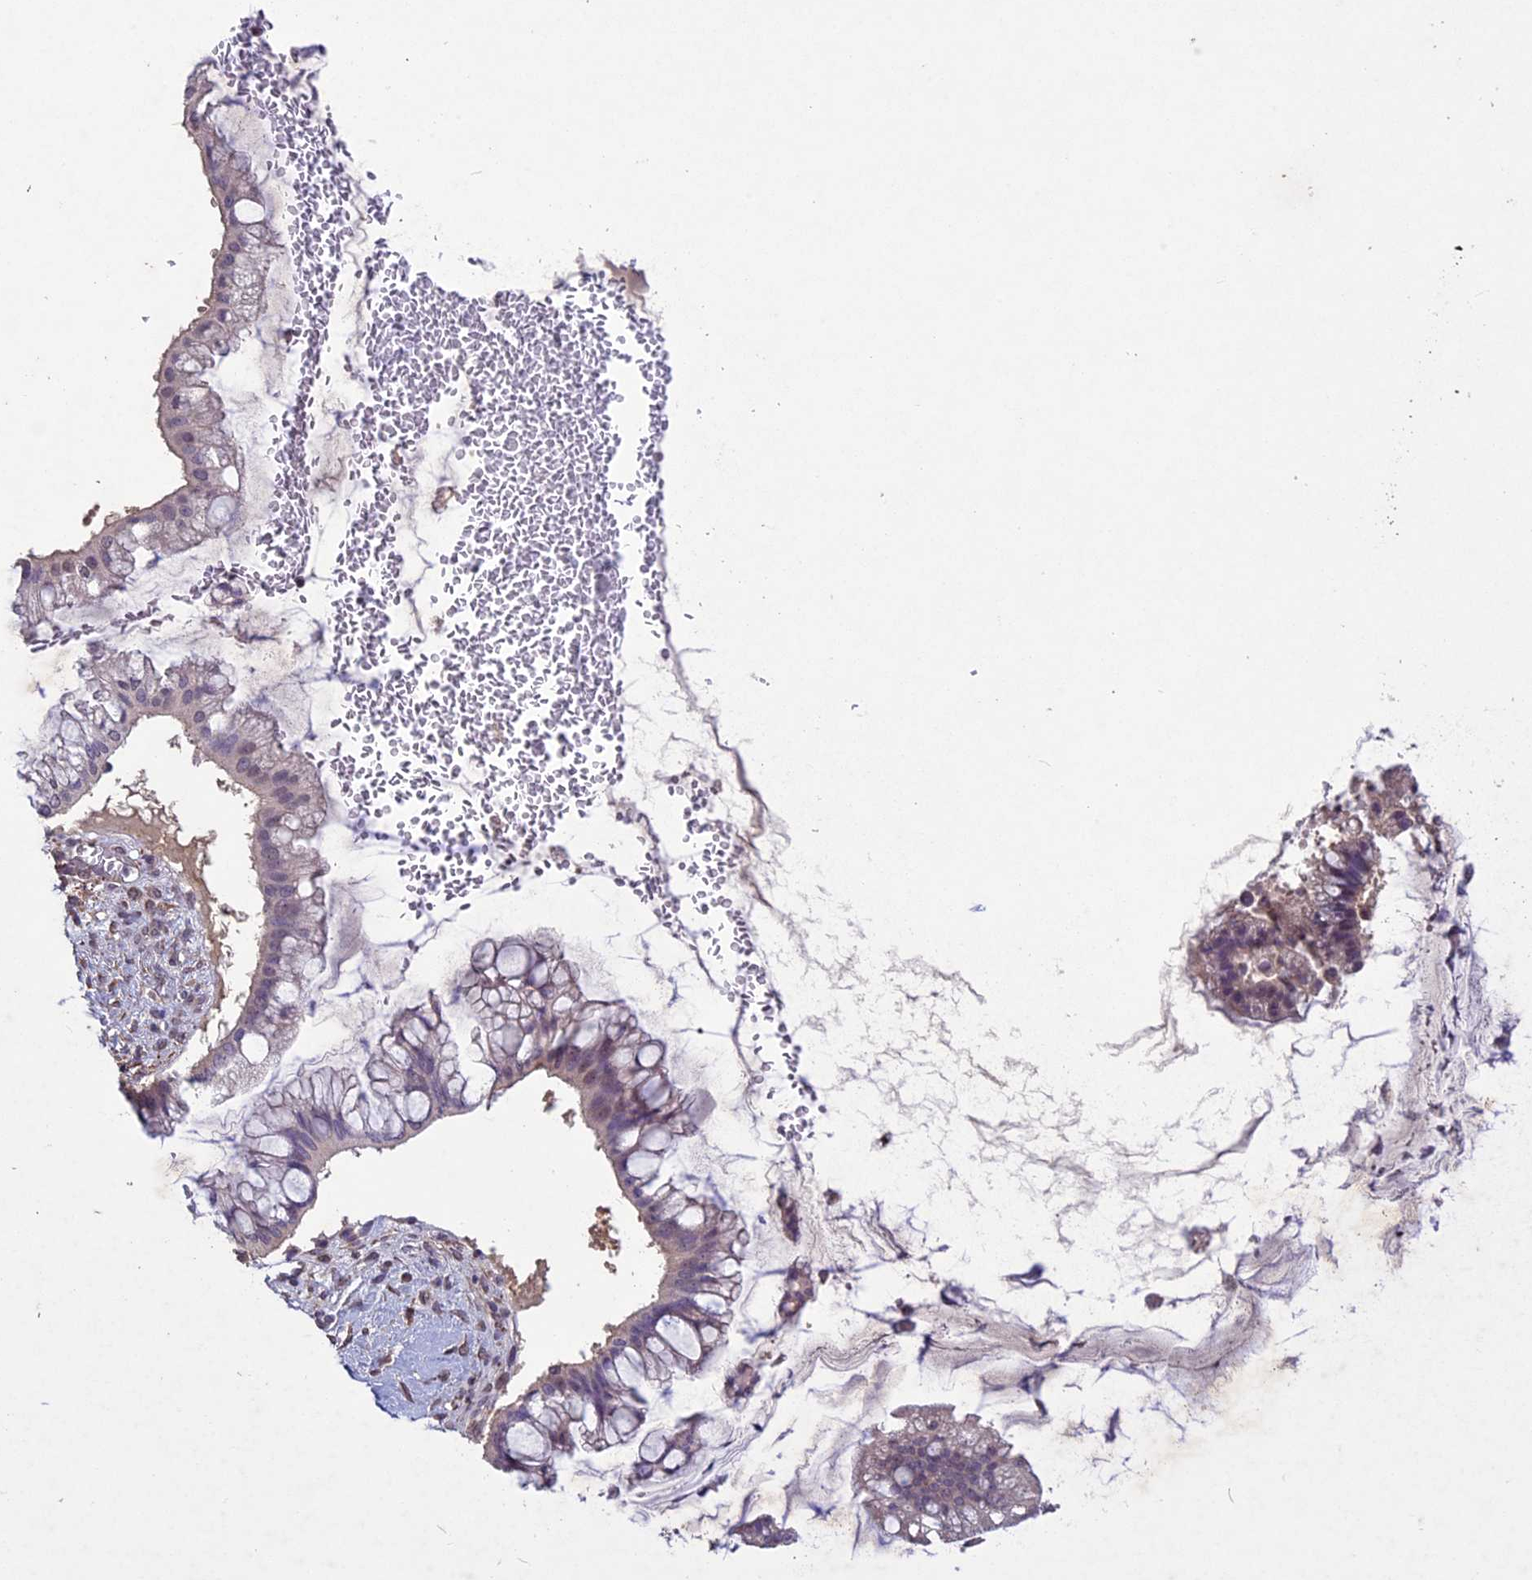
{"staining": {"intensity": "weak", "quantity": "25%-75%", "location": "nuclear"}, "tissue": "ovarian cancer", "cell_type": "Tumor cells", "image_type": "cancer", "snomed": [{"axis": "morphology", "description": "Cystadenocarcinoma, mucinous, NOS"}, {"axis": "topography", "description": "Ovary"}], "caption": "A low amount of weak nuclear expression is seen in about 25%-75% of tumor cells in ovarian cancer (mucinous cystadenocarcinoma) tissue.", "gene": "C3orf70", "patient": {"sex": "female", "age": 73}}